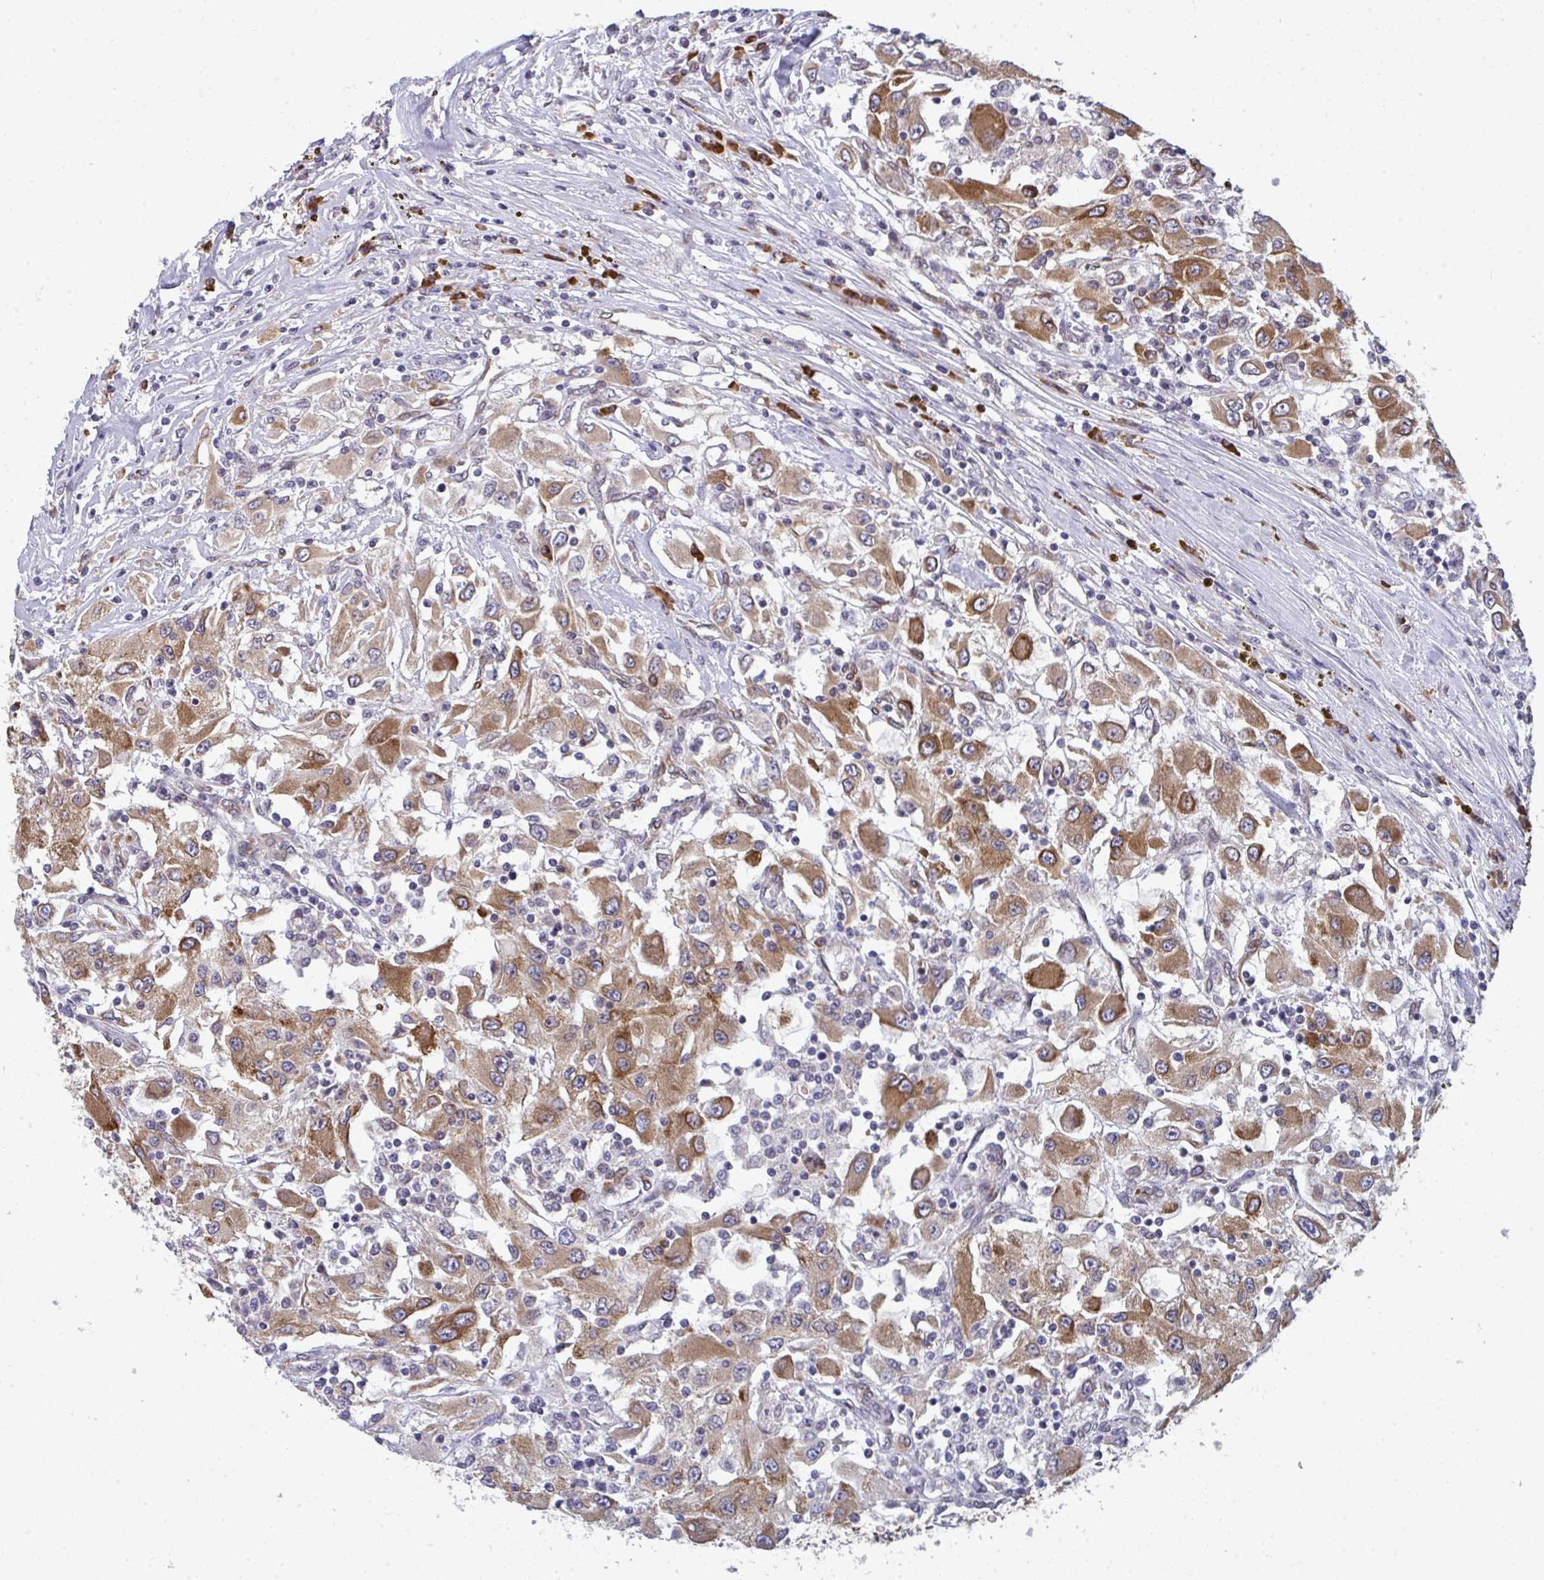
{"staining": {"intensity": "moderate", "quantity": ">75%", "location": "cytoplasmic/membranous"}, "tissue": "renal cancer", "cell_type": "Tumor cells", "image_type": "cancer", "snomed": [{"axis": "morphology", "description": "Adenocarcinoma, NOS"}, {"axis": "topography", "description": "Kidney"}], "caption": "Protein staining demonstrates moderate cytoplasmic/membranous positivity in approximately >75% of tumor cells in renal cancer (adenocarcinoma).", "gene": "LYSMD4", "patient": {"sex": "female", "age": 67}}